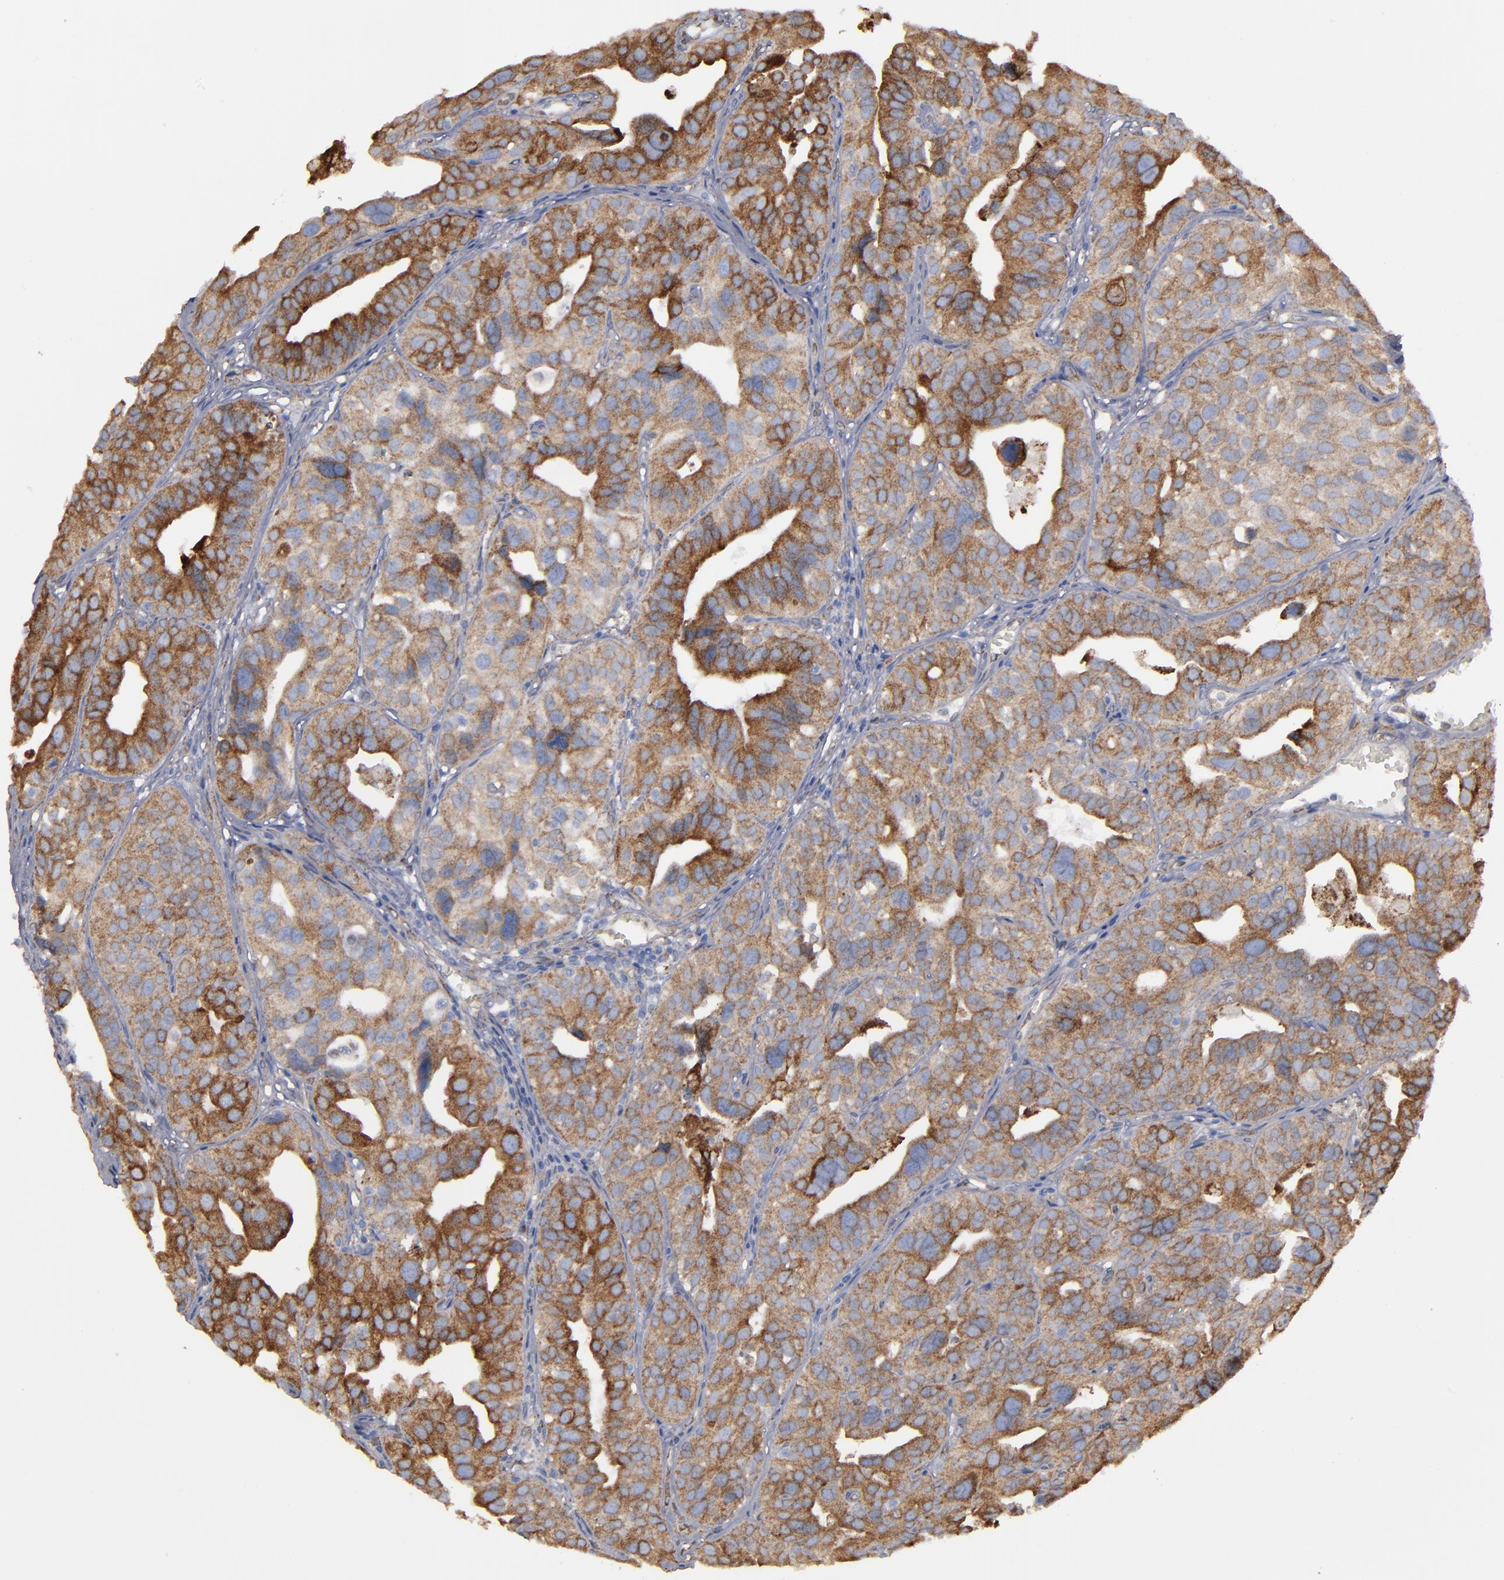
{"staining": {"intensity": "moderate", "quantity": ">75%", "location": "cytoplasmic/membranous"}, "tissue": "urothelial cancer", "cell_type": "Tumor cells", "image_type": "cancer", "snomed": [{"axis": "morphology", "description": "Urothelial carcinoma, High grade"}, {"axis": "topography", "description": "Urinary bladder"}], "caption": "Immunohistochemical staining of human urothelial cancer displays medium levels of moderate cytoplasmic/membranous protein staining in about >75% of tumor cells. Nuclei are stained in blue.", "gene": "ERLIN2", "patient": {"sex": "male", "age": 56}}